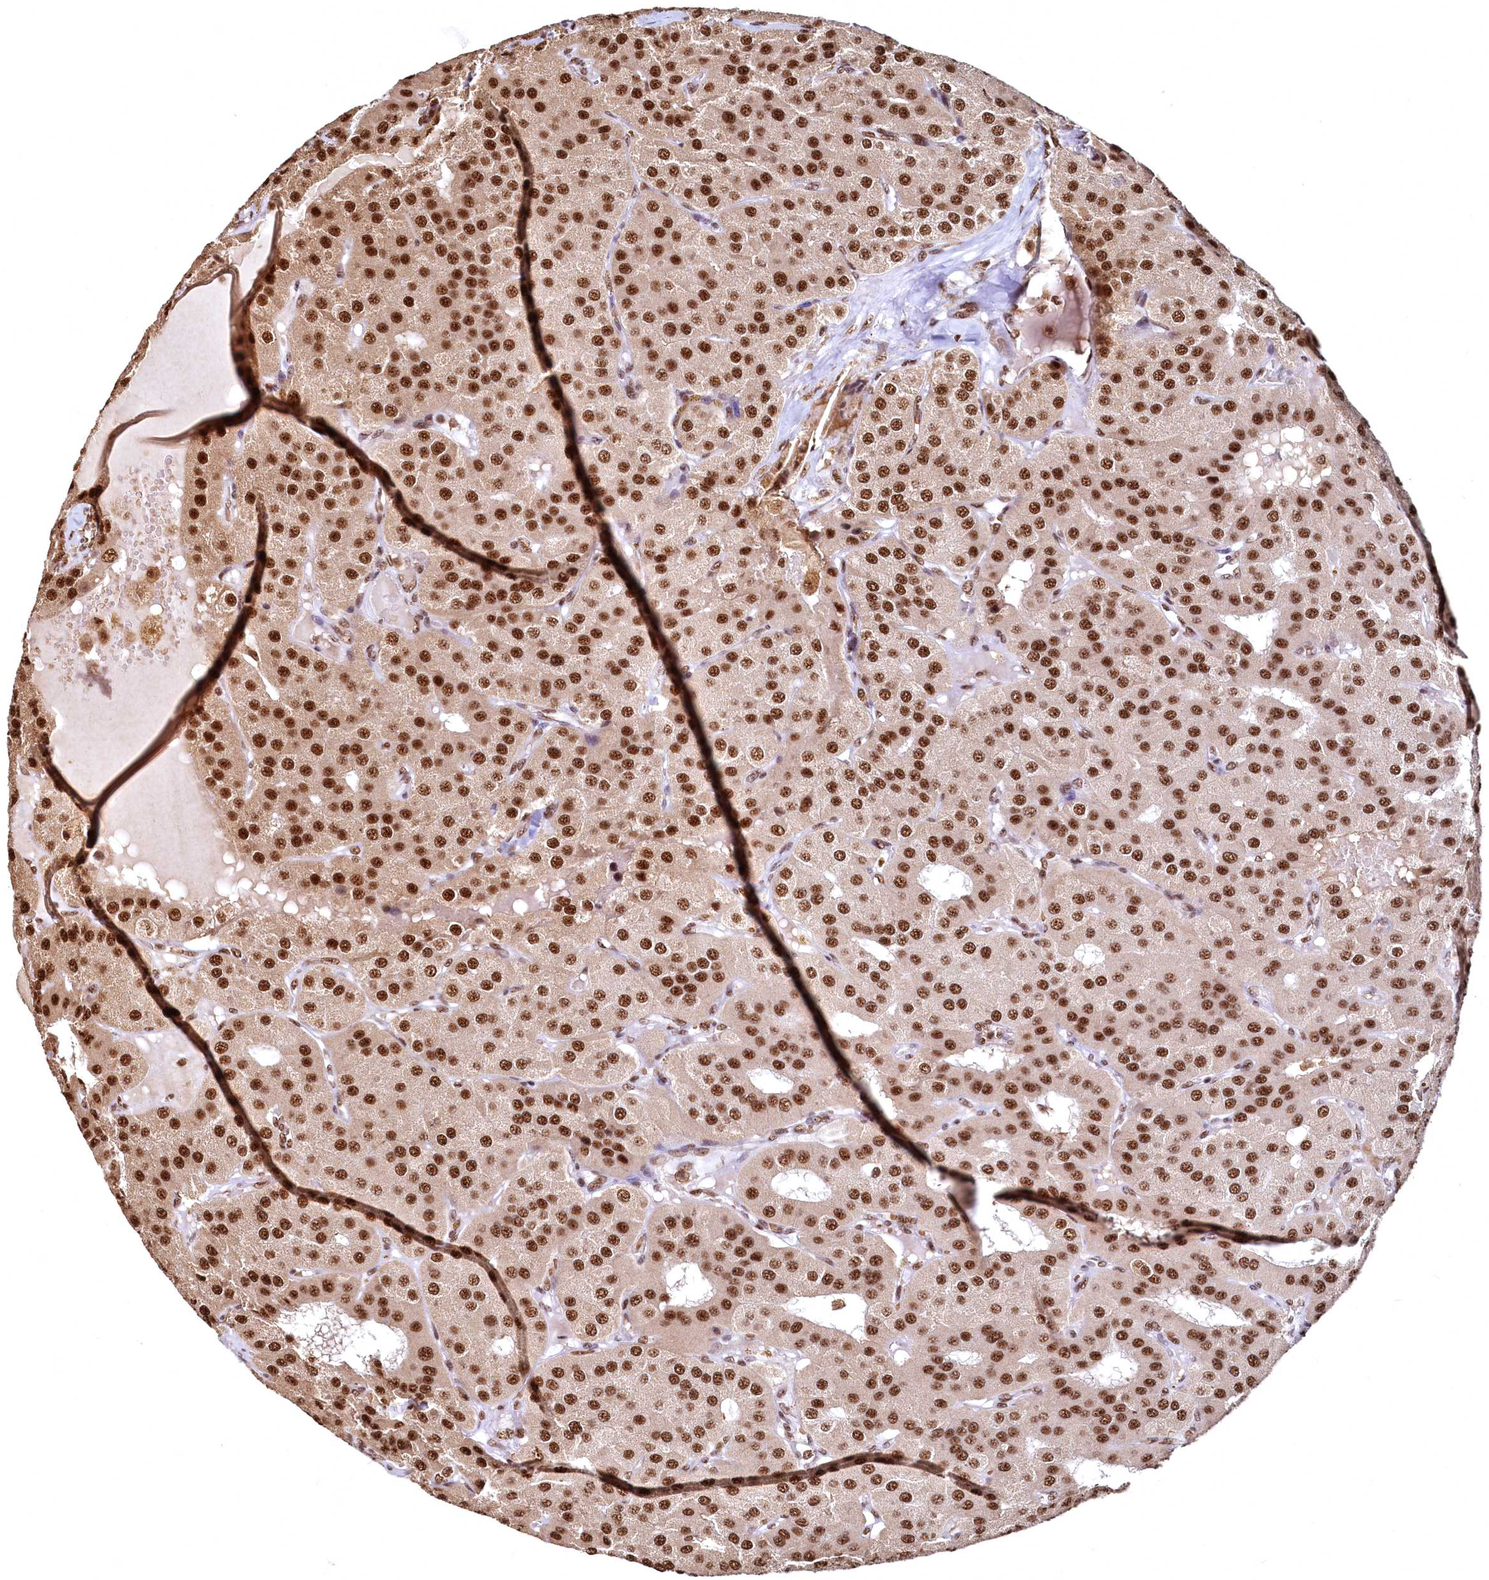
{"staining": {"intensity": "strong", "quantity": ">75%", "location": "cytoplasmic/membranous,nuclear"}, "tissue": "parathyroid gland", "cell_type": "Glandular cells", "image_type": "normal", "snomed": [{"axis": "morphology", "description": "Normal tissue, NOS"}, {"axis": "morphology", "description": "Adenoma, NOS"}, {"axis": "topography", "description": "Parathyroid gland"}], "caption": "Strong cytoplasmic/membranous,nuclear protein staining is appreciated in approximately >75% of glandular cells in parathyroid gland. The staining was performed using DAB to visualize the protein expression in brown, while the nuclei were stained in blue with hematoxylin (Magnification: 20x).", "gene": "RSRC2", "patient": {"sex": "female", "age": 86}}